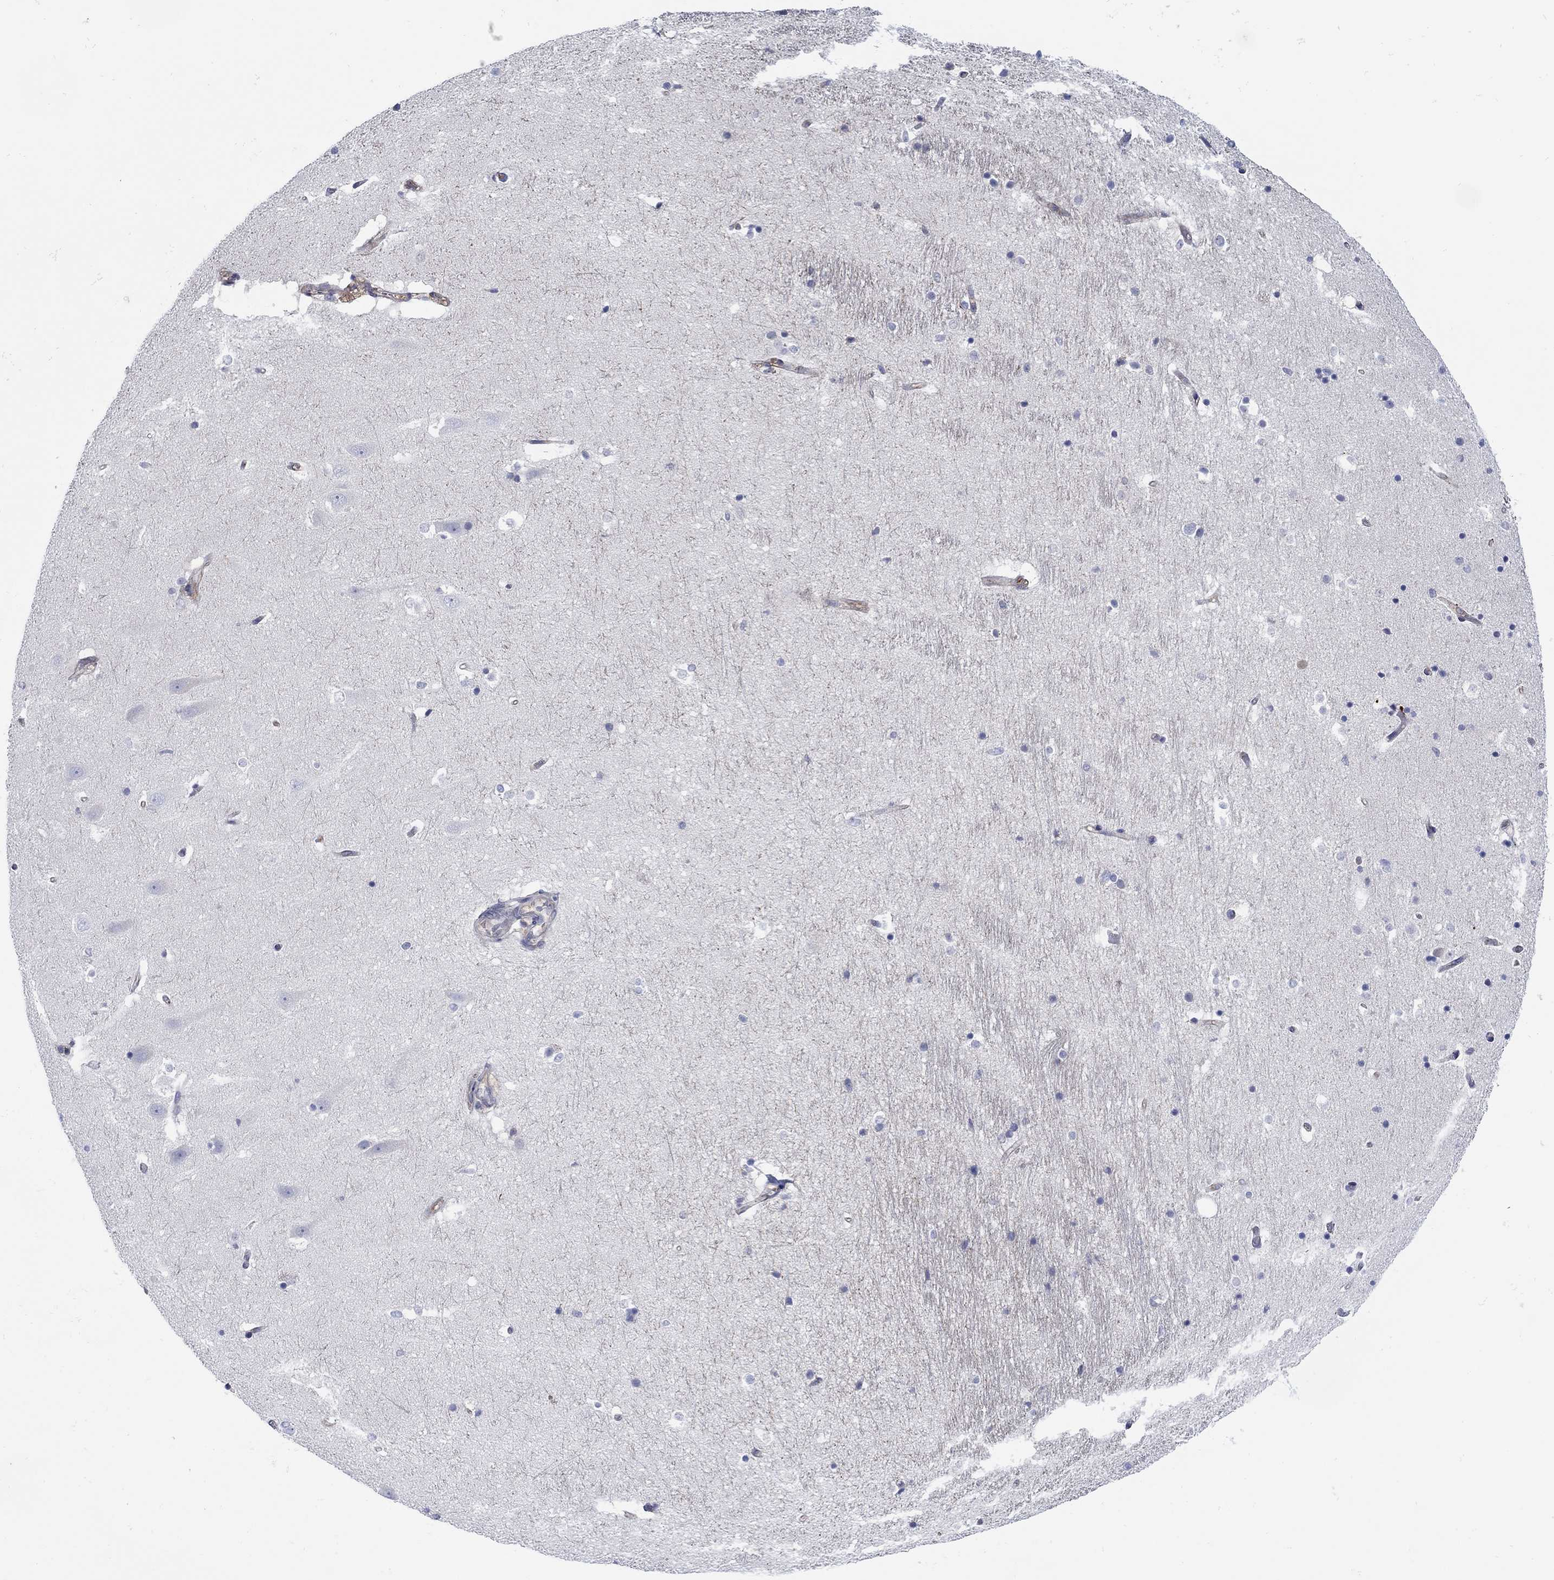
{"staining": {"intensity": "negative", "quantity": "none", "location": "none"}, "tissue": "hippocampus", "cell_type": "Glial cells", "image_type": "normal", "snomed": [{"axis": "morphology", "description": "Normal tissue, NOS"}, {"axis": "topography", "description": "Hippocampus"}], "caption": "Immunohistochemical staining of normal hippocampus reveals no significant staining in glial cells. The staining is performed using DAB (3,3'-diaminobenzidine) brown chromogen with nuclei counter-stained in using hematoxylin.", "gene": "TEKT3", "patient": {"sex": "male", "age": 44}}